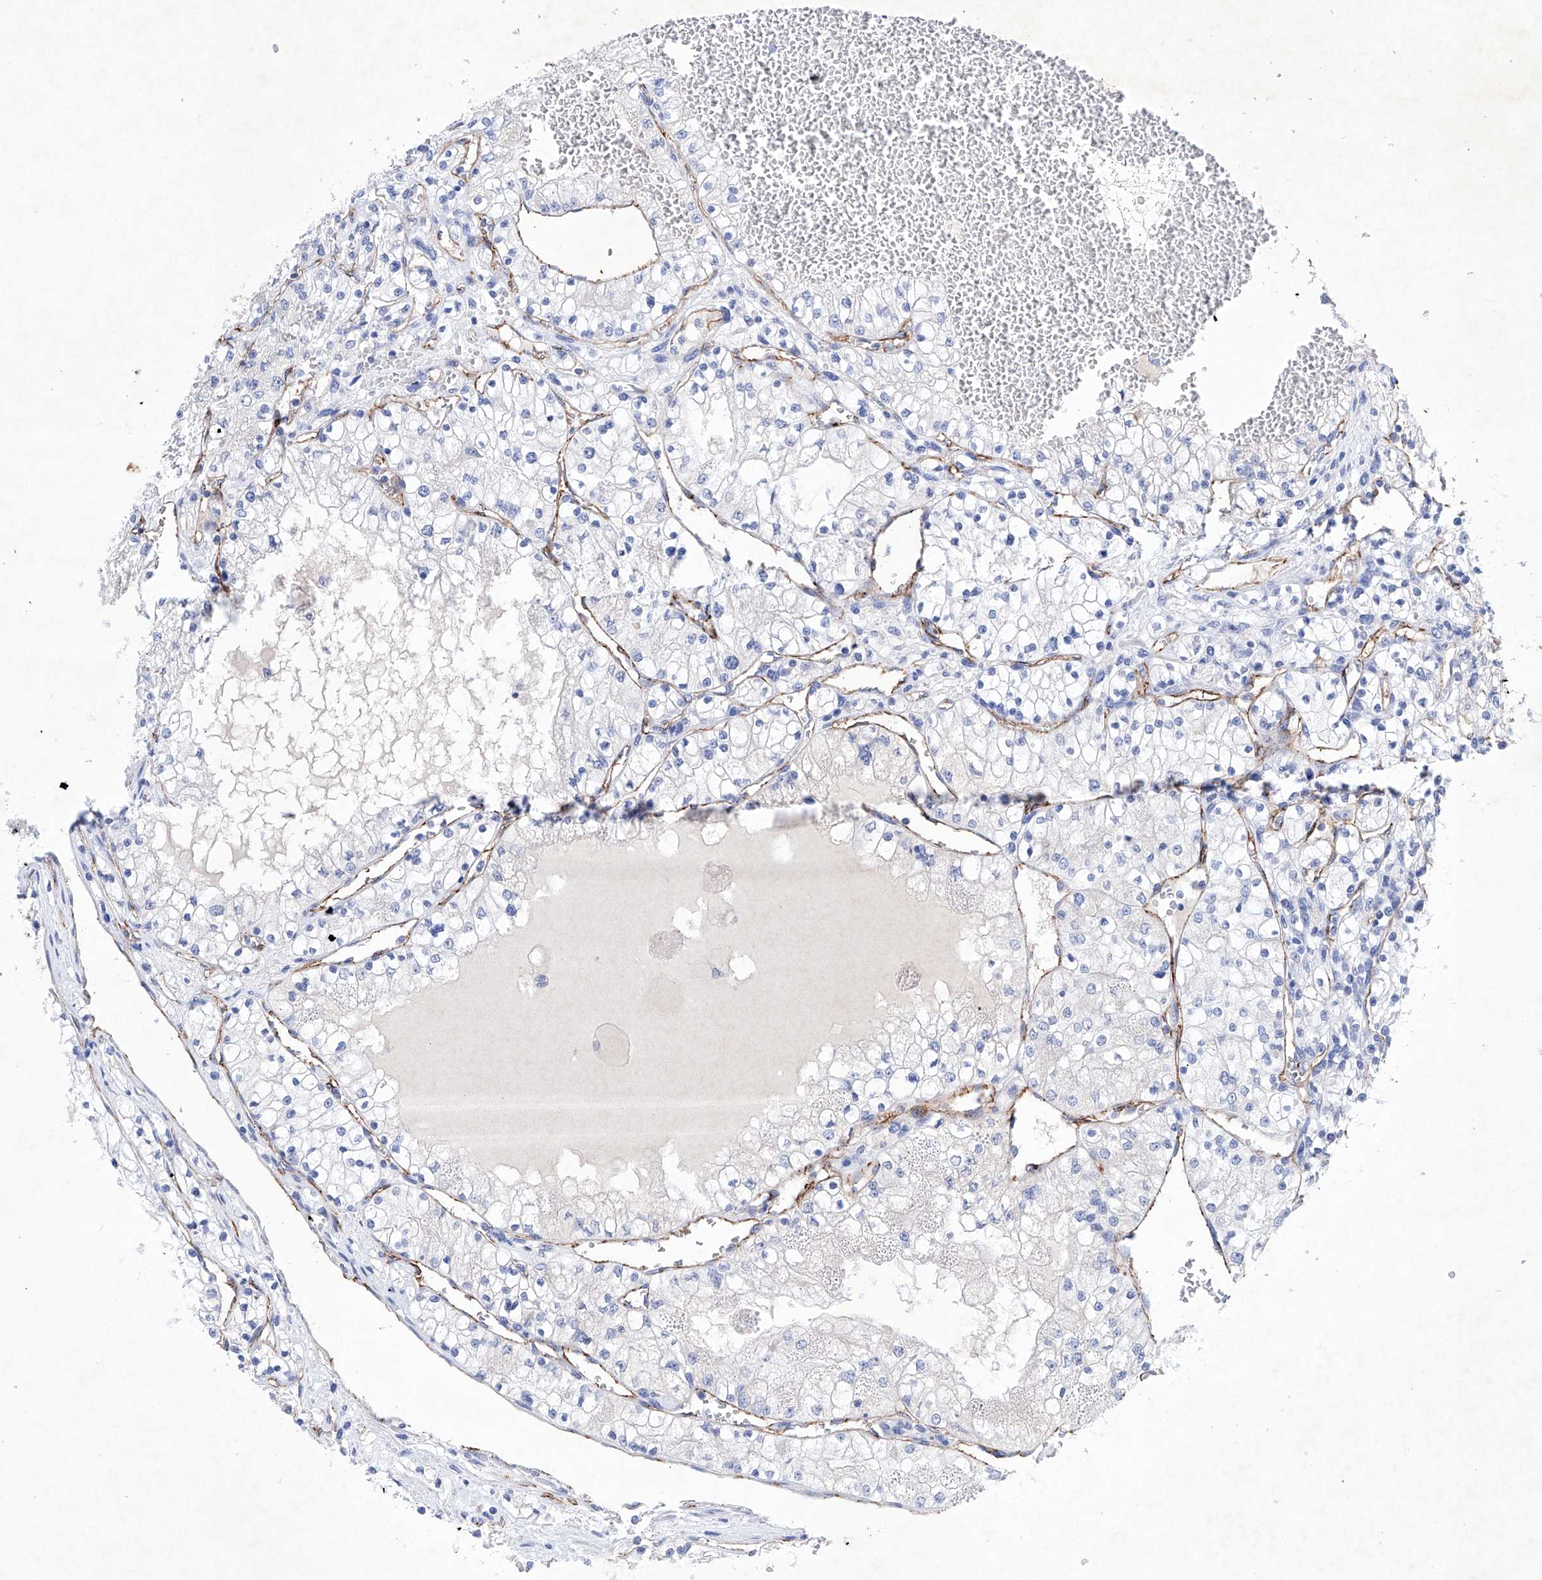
{"staining": {"intensity": "negative", "quantity": "none", "location": "none"}, "tissue": "renal cancer", "cell_type": "Tumor cells", "image_type": "cancer", "snomed": [{"axis": "morphology", "description": "Normal tissue, NOS"}, {"axis": "morphology", "description": "Adenocarcinoma, NOS"}, {"axis": "topography", "description": "Kidney"}], "caption": "The immunohistochemistry (IHC) image has no significant staining in tumor cells of adenocarcinoma (renal) tissue.", "gene": "ETV7", "patient": {"sex": "male", "age": 68}}